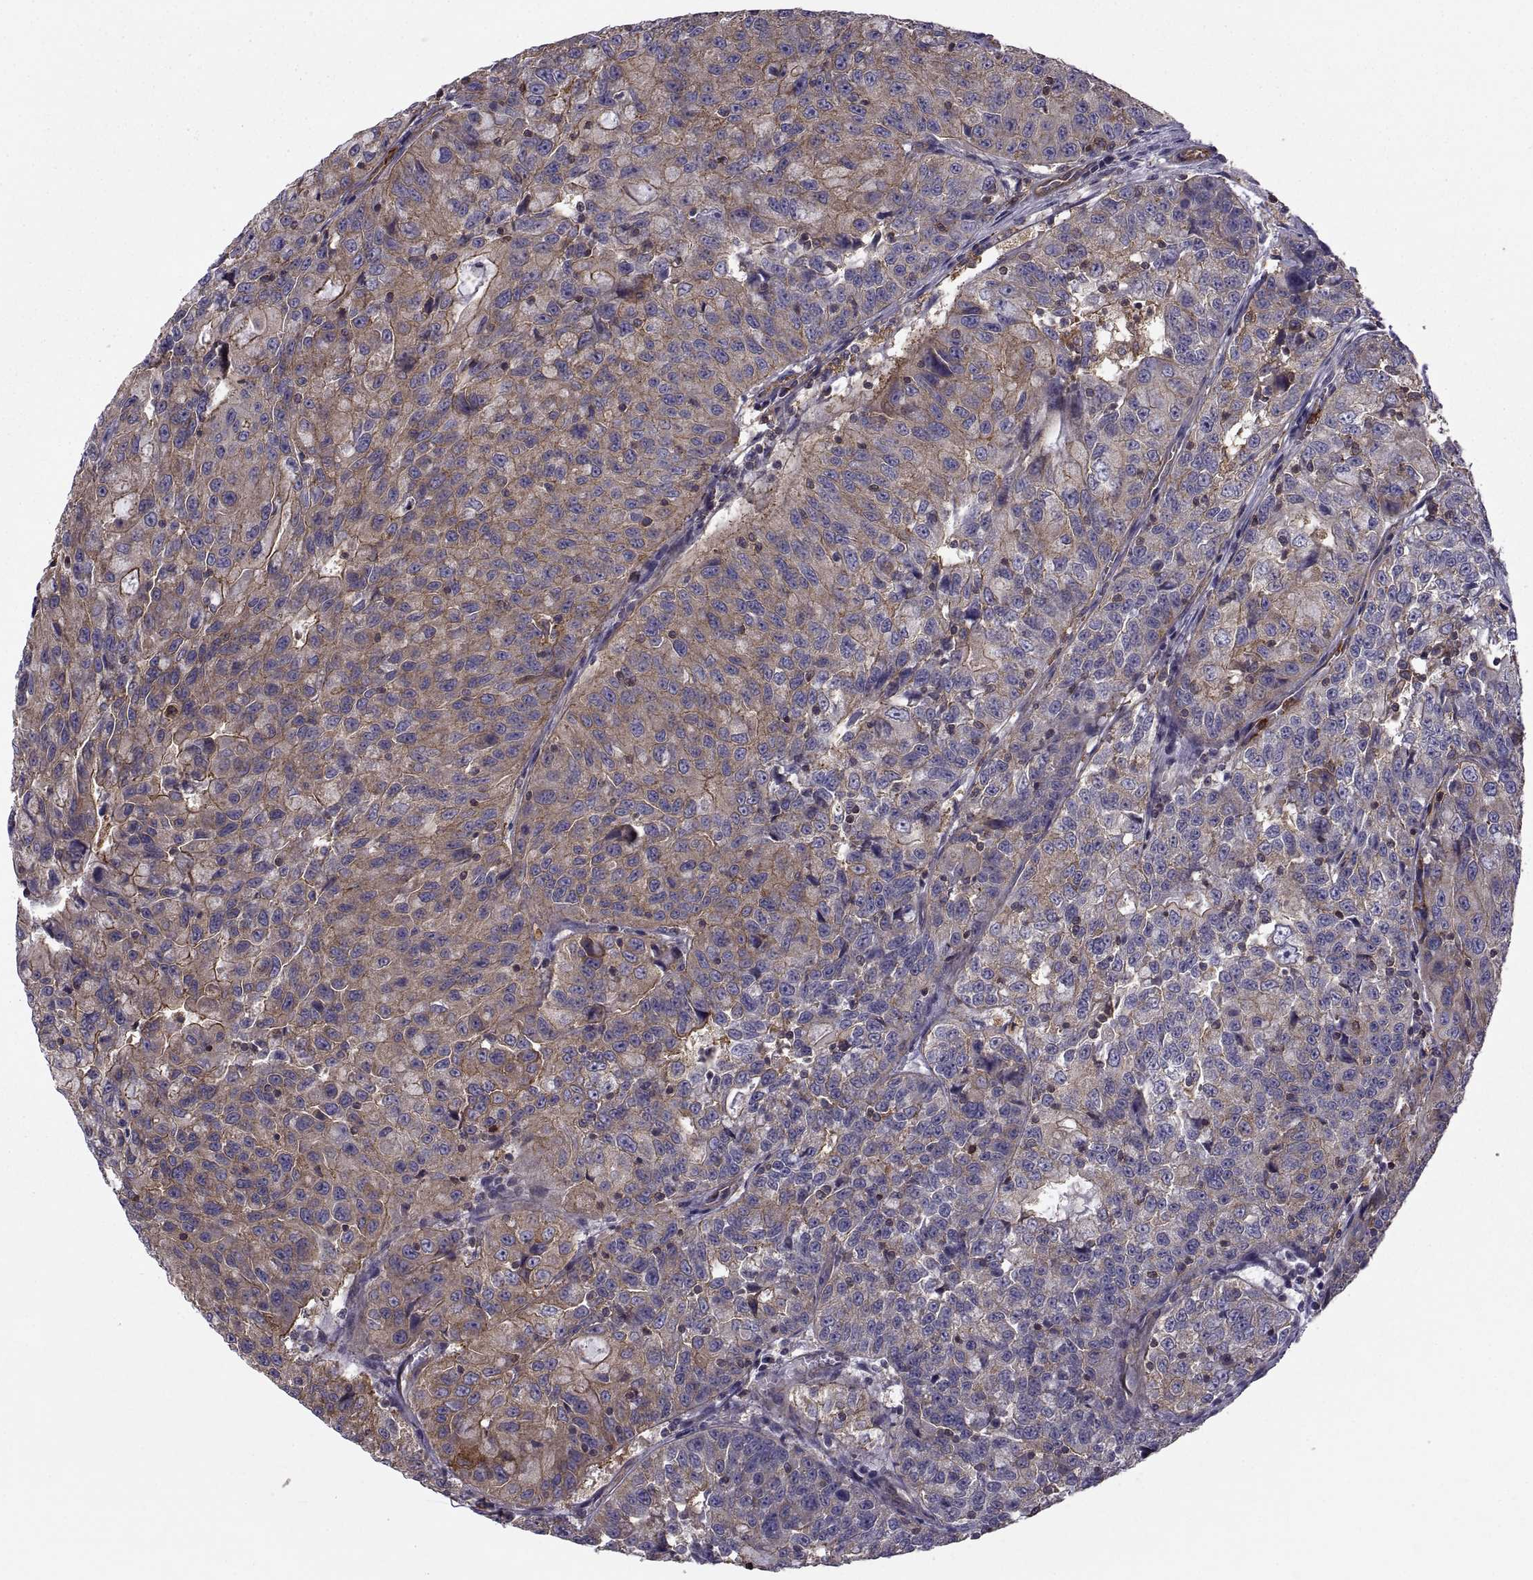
{"staining": {"intensity": "moderate", "quantity": "25%-75%", "location": "cytoplasmic/membranous"}, "tissue": "urothelial cancer", "cell_type": "Tumor cells", "image_type": "cancer", "snomed": [{"axis": "morphology", "description": "Urothelial carcinoma, NOS"}, {"axis": "morphology", "description": "Urothelial carcinoma, High grade"}, {"axis": "topography", "description": "Urinary bladder"}], "caption": "Immunohistochemical staining of human high-grade urothelial carcinoma reveals medium levels of moderate cytoplasmic/membranous positivity in approximately 25%-75% of tumor cells. (DAB IHC, brown staining for protein, blue staining for nuclei).", "gene": "MYH9", "patient": {"sex": "female", "age": 73}}